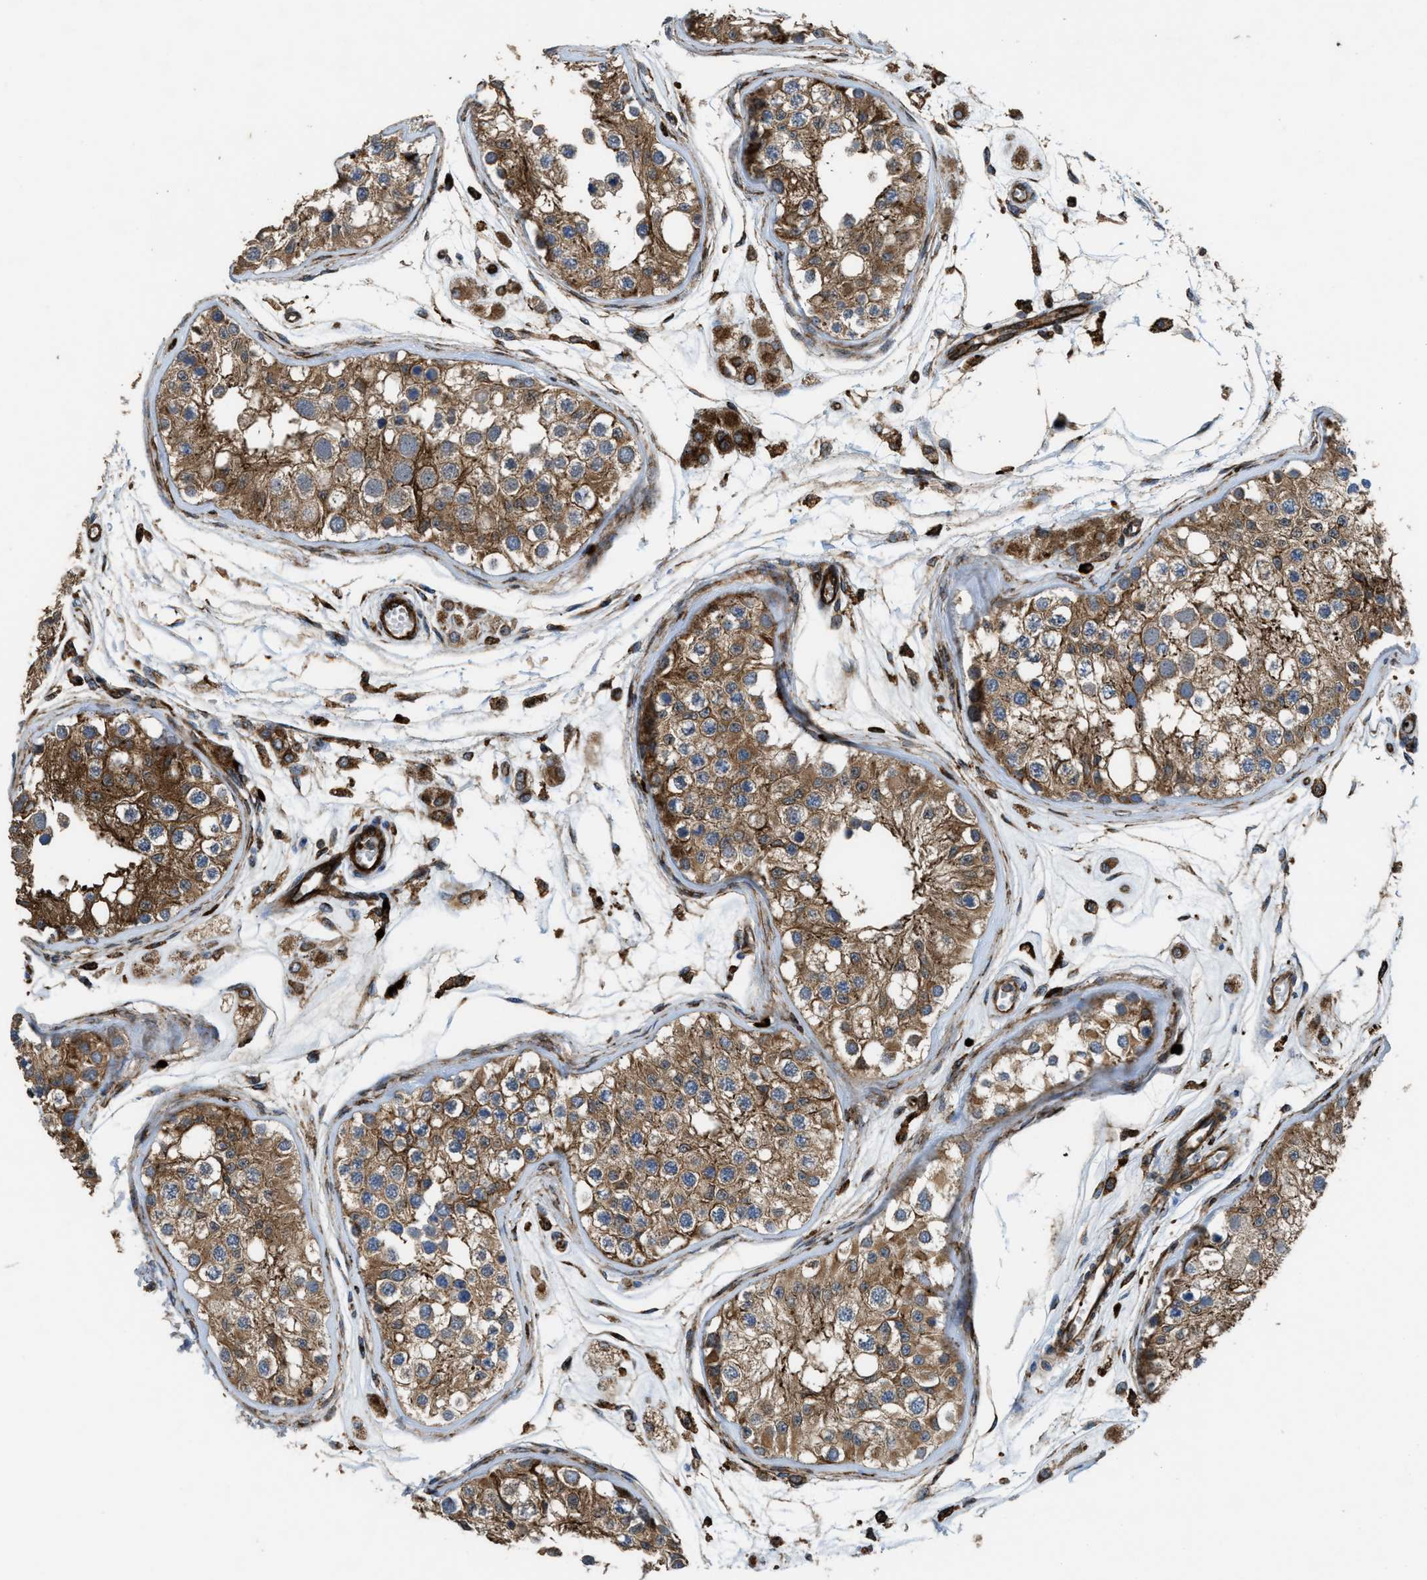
{"staining": {"intensity": "moderate", "quantity": ">75%", "location": "cytoplasmic/membranous"}, "tissue": "testis", "cell_type": "Cells in seminiferous ducts", "image_type": "normal", "snomed": [{"axis": "morphology", "description": "Normal tissue, NOS"}, {"axis": "morphology", "description": "Adenocarcinoma, metastatic, NOS"}, {"axis": "topography", "description": "Testis"}], "caption": "Brown immunohistochemical staining in benign human testis displays moderate cytoplasmic/membranous positivity in about >75% of cells in seminiferous ducts. (IHC, brightfield microscopy, high magnification).", "gene": "EGLN1", "patient": {"sex": "male", "age": 26}}